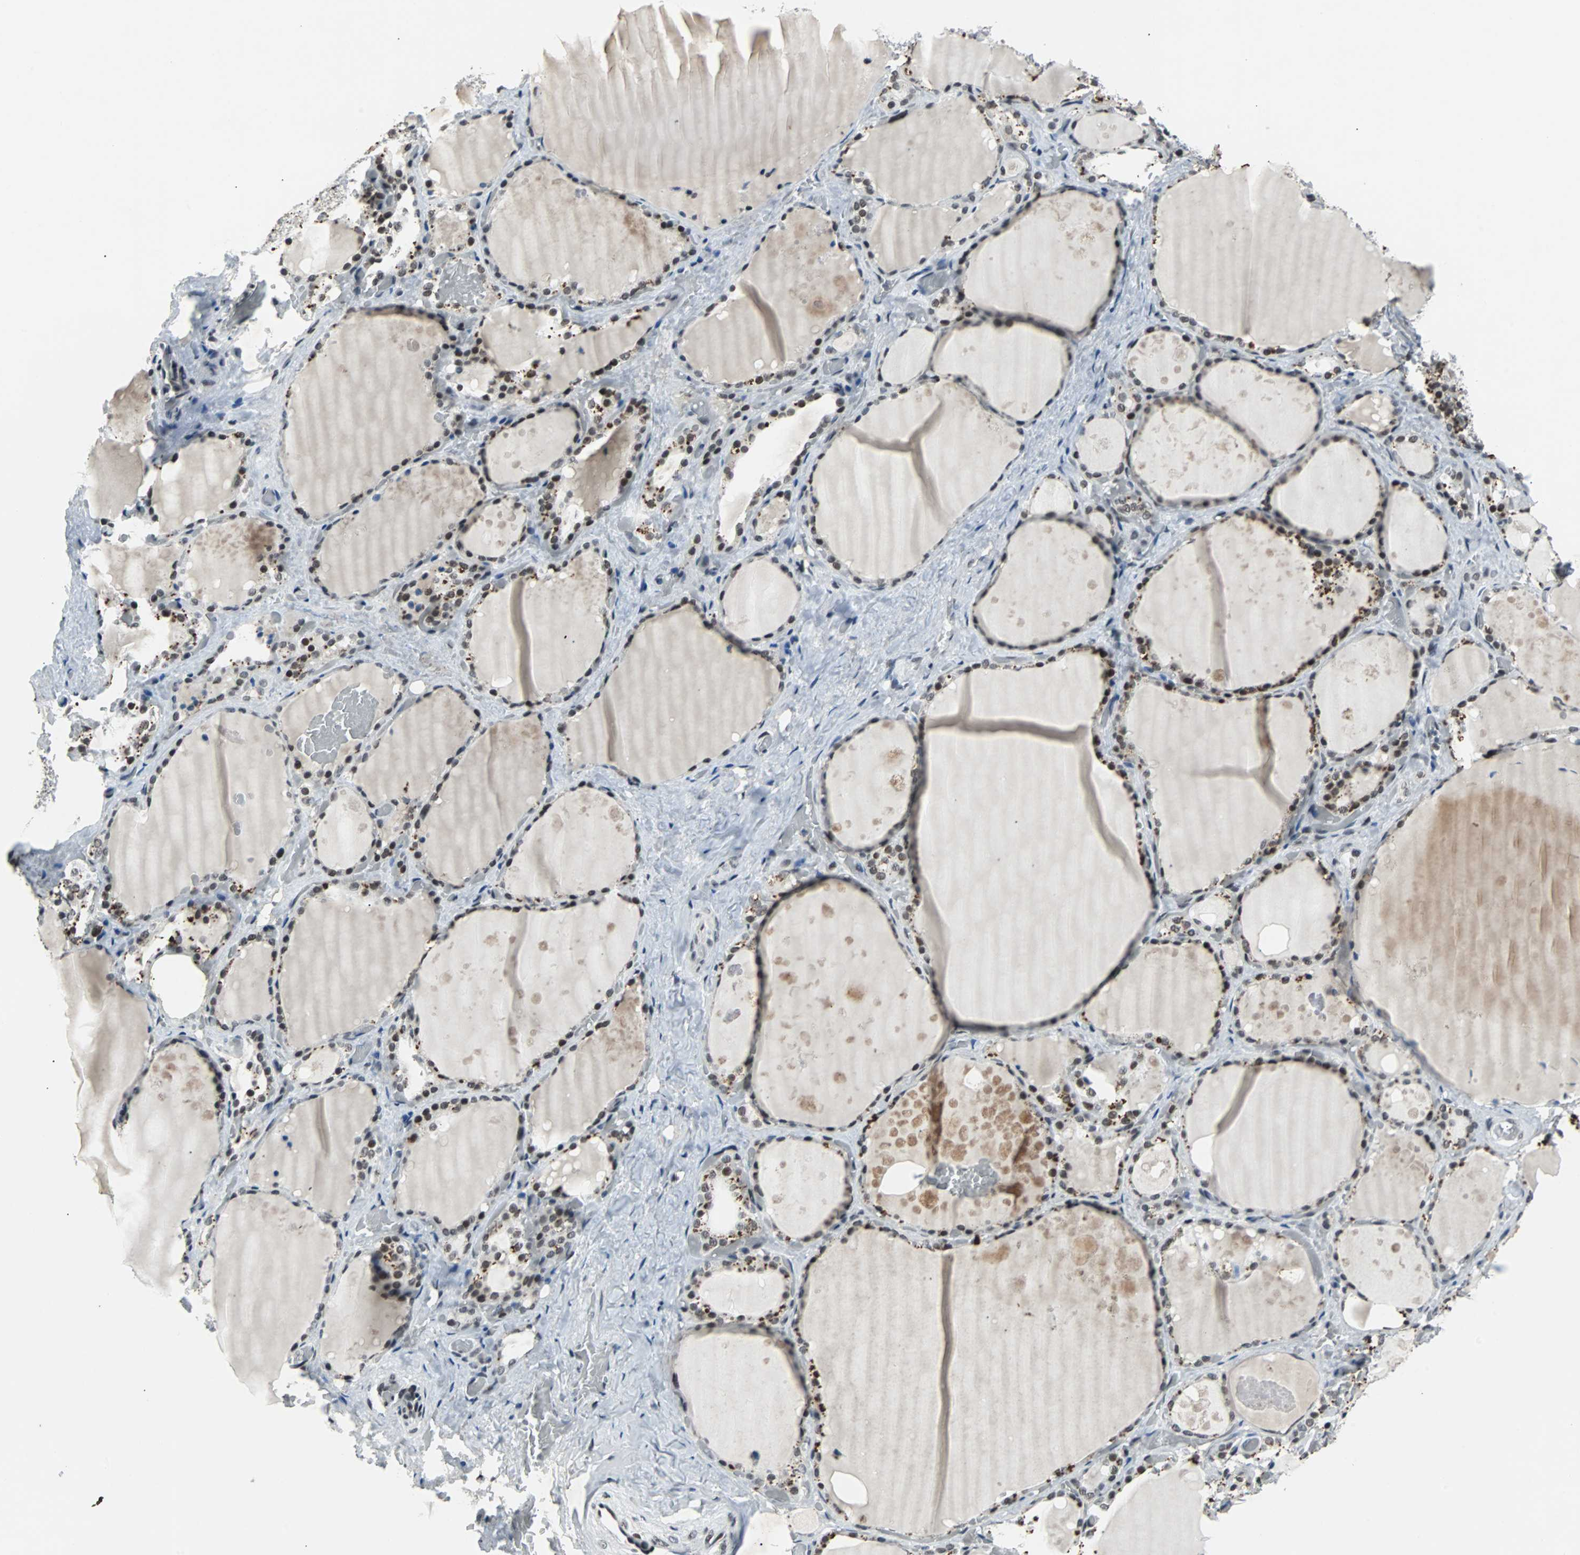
{"staining": {"intensity": "strong", "quantity": ">75%", "location": "nuclear"}, "tissue": "thyroid gland", "cell_type": "Glandular cells", "image_type": "normal", "snomed": [{"axis": "morphology", "description": "Normal tissue, NOS"}, {"axis": "topography", "description": "Thyroid gland"}], "caption": "Normal thyroid gland shows strong nuclear positivity in approximately >75% of glandular cells.", "gene": "GATAD2A", "patient": {"sex": "male", "age": 61}}